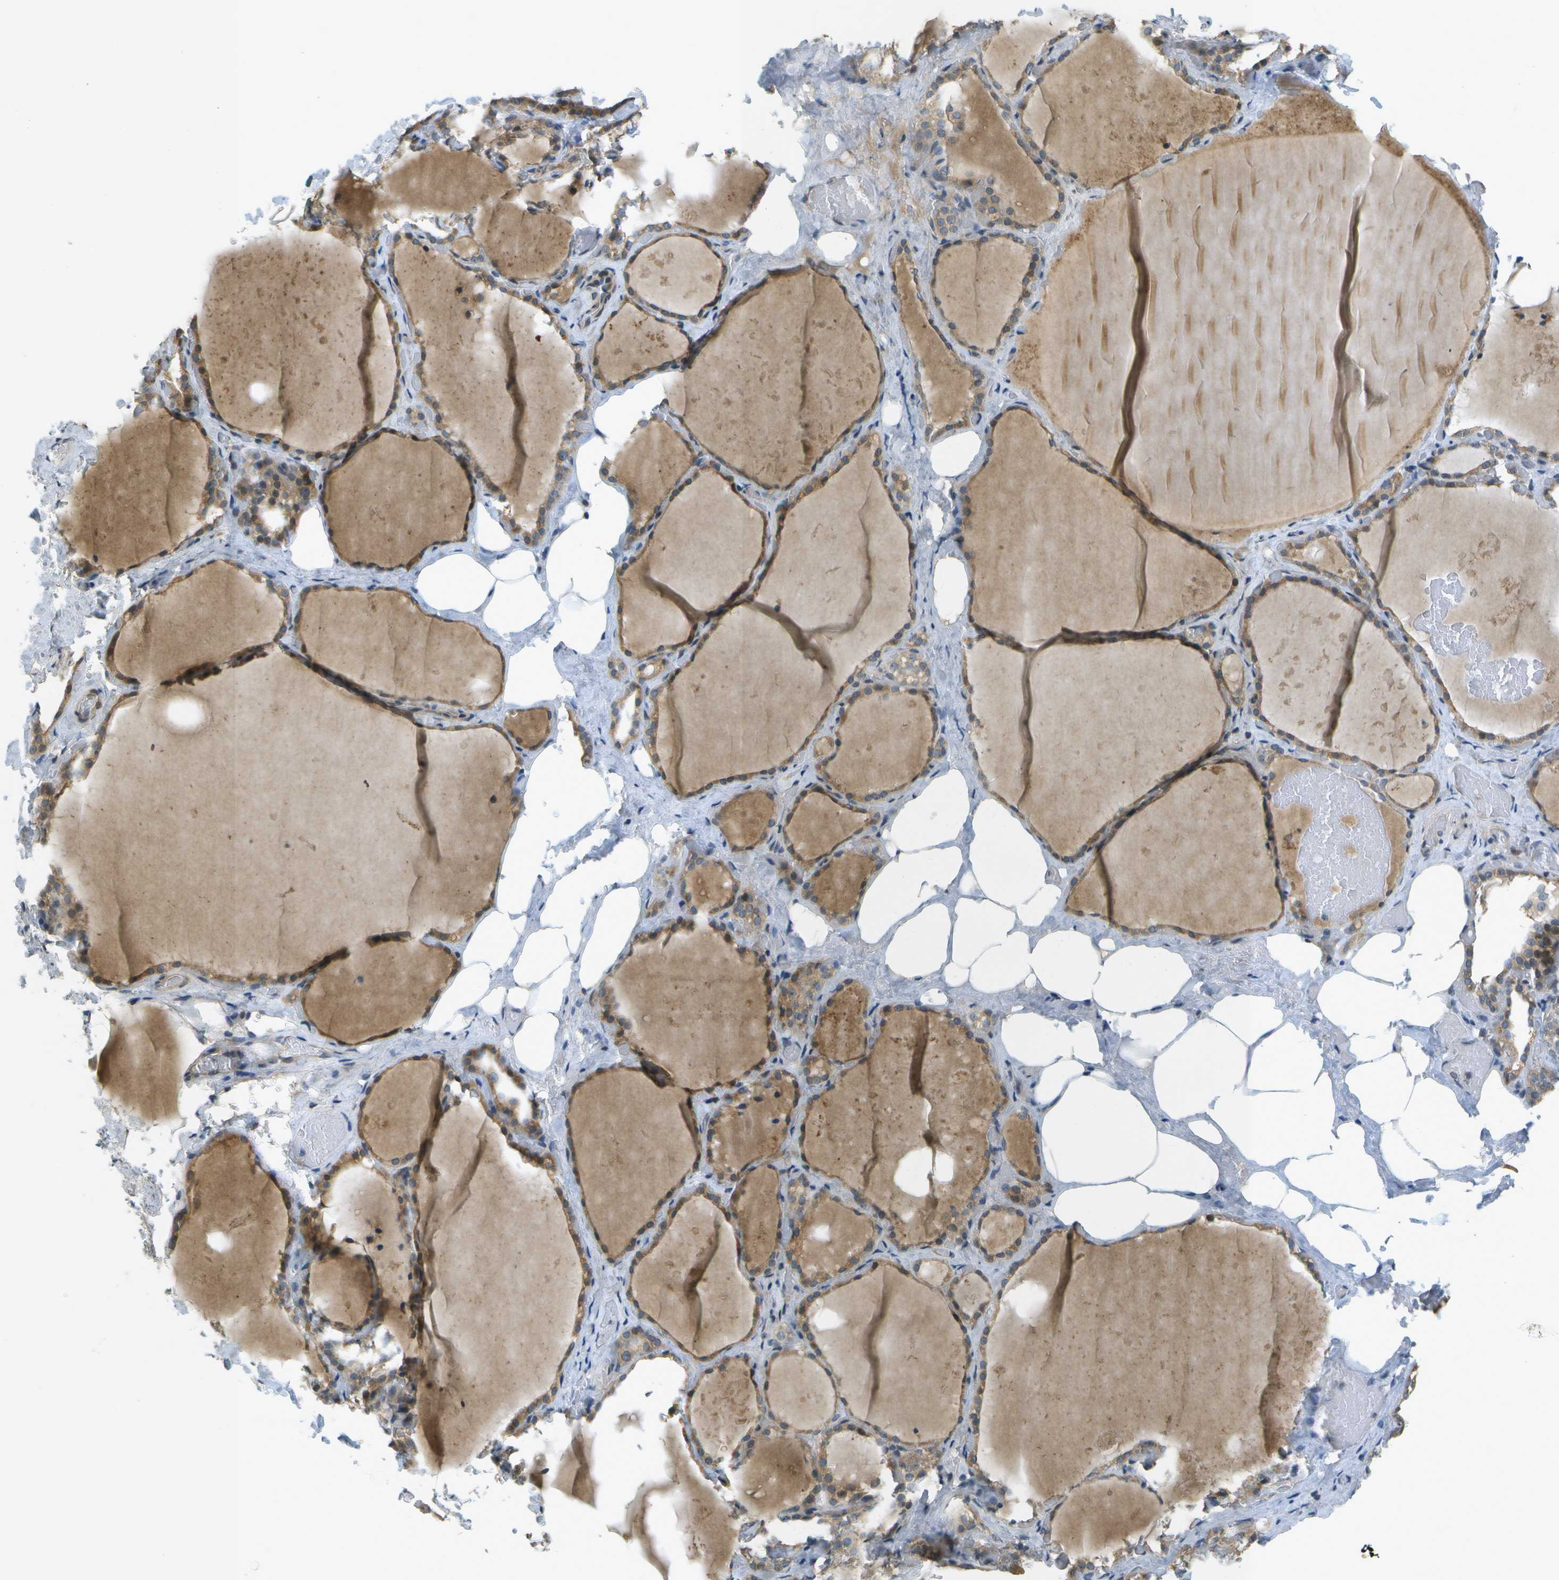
{"staining": {"intensity": "moderate", "quantity": ">75%", "location": "cytoplasmic/membranous"}, "tissue": "thyroid gland", "cell_type": "Glandular cells", "image_type": "normal", "snomed": [{"axis": "morphology", "description": "Normal tissue, NOS"}, {"axis": "topography", "description": "Thyroid gland"}], "caption": "IHC (DAB) staining of normal human thyroid gland demonstrates moderate cytoplasmic/membranous protein staining in about >75% of glandular cells. (DAB (3,3'-diaminobenzidine) = brown stain, brightfield microscopy at high magnification).", "gene": "WNK2", "patient": {"sex": "male", "age": 61}}